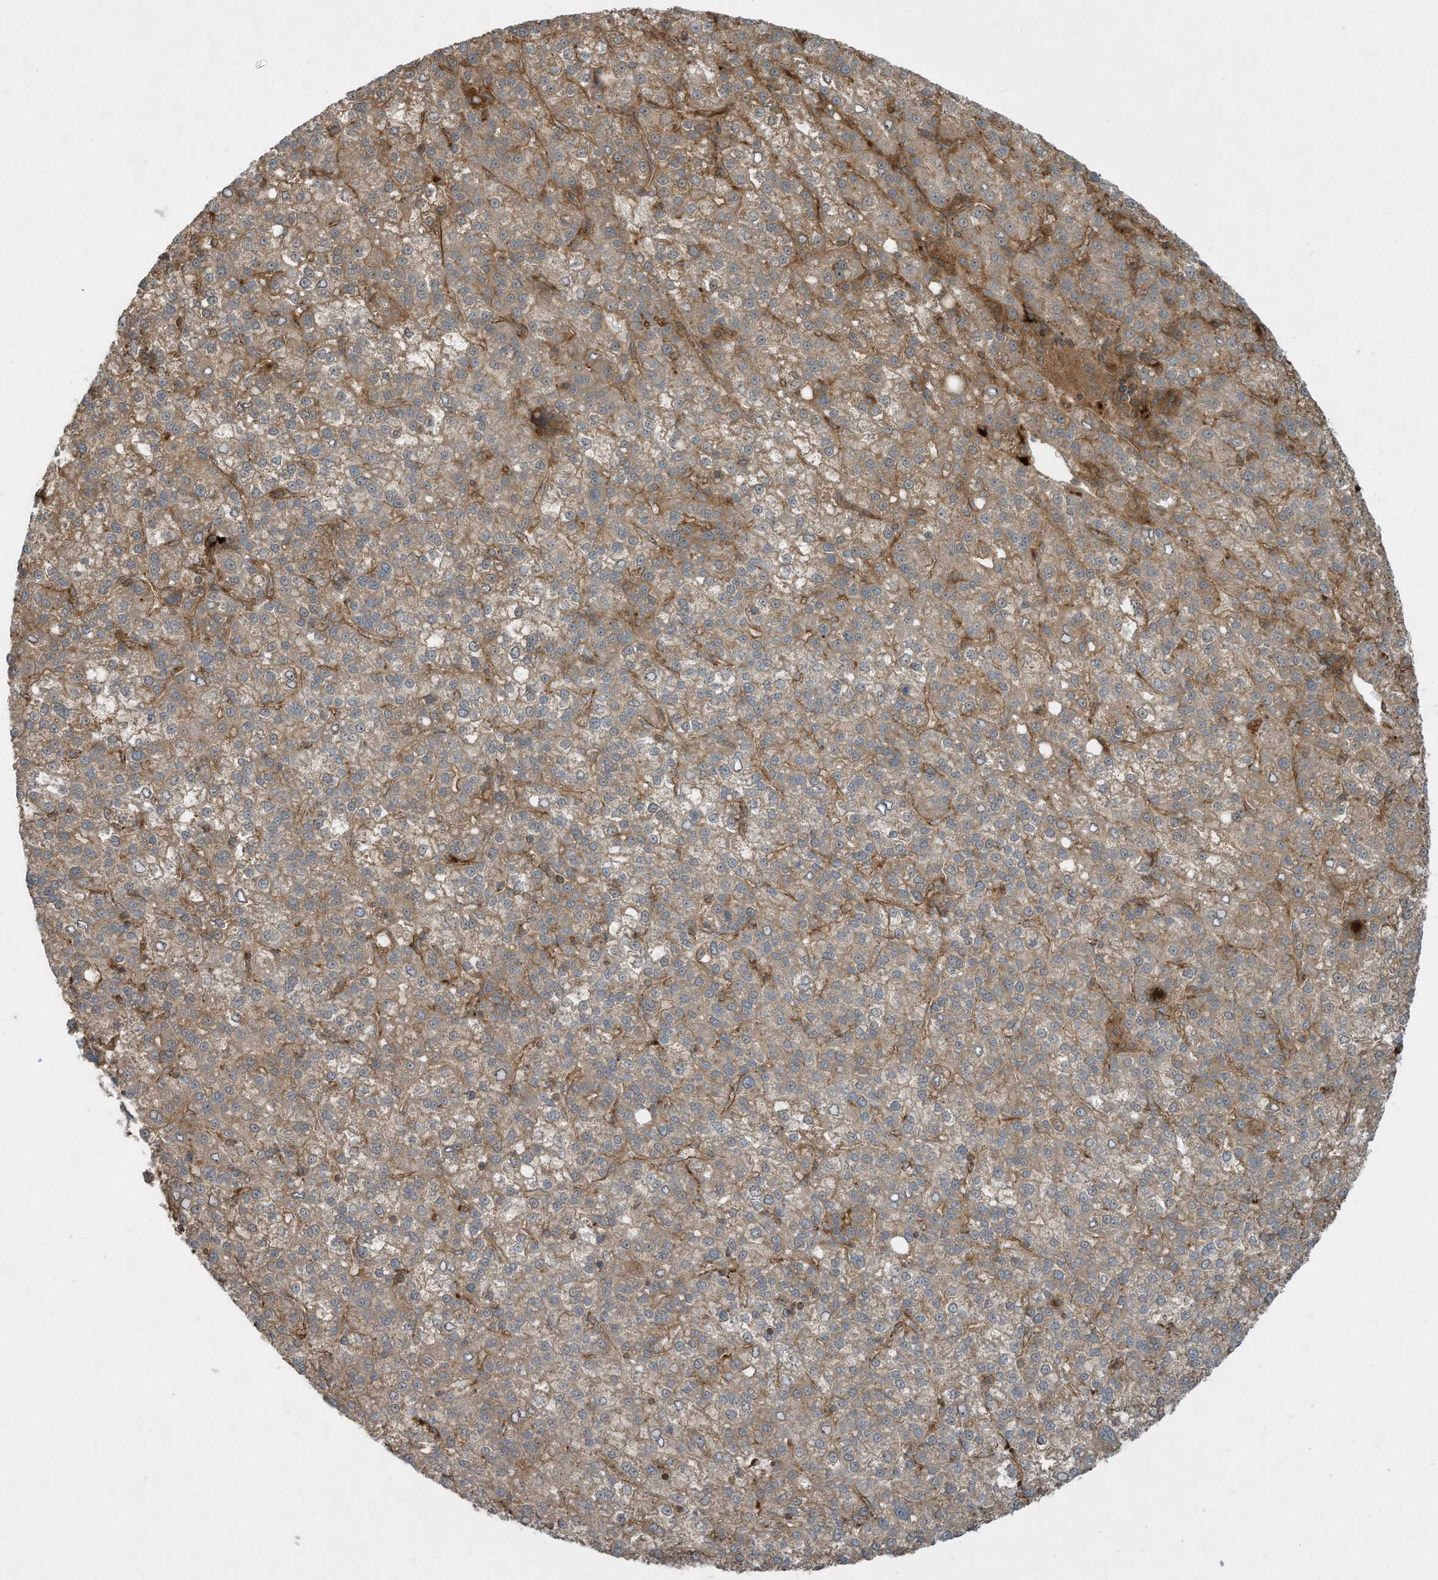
{"staining": {"intensity": "weak", "quantity": ">75%", "location": "cytoplasmic/membranous"}, "tissue": "liver cancer", "cell_type": "Tumor cells", "image_type": "cancer", "snomed": [{"axis": "morphology", "description": "Carcinoma, Hepatocellular, NOS"}, {"axis": "topography", "description": "Liver"}], "caption": "IHC staining of liver cancer, which shows low levels of weak cytoplasmic/membranous expression in about >75% of tumor cells indicating weak cytoplasmic/membranous protein expression. The staining was performed using DAB (3,3'-diaminobenzidine) (brown) for protein detection and nuclei were counterstained in hematoxylin (blue).", "gene": "DDIT4", "patient": {"sex": "female", "age": 58}}